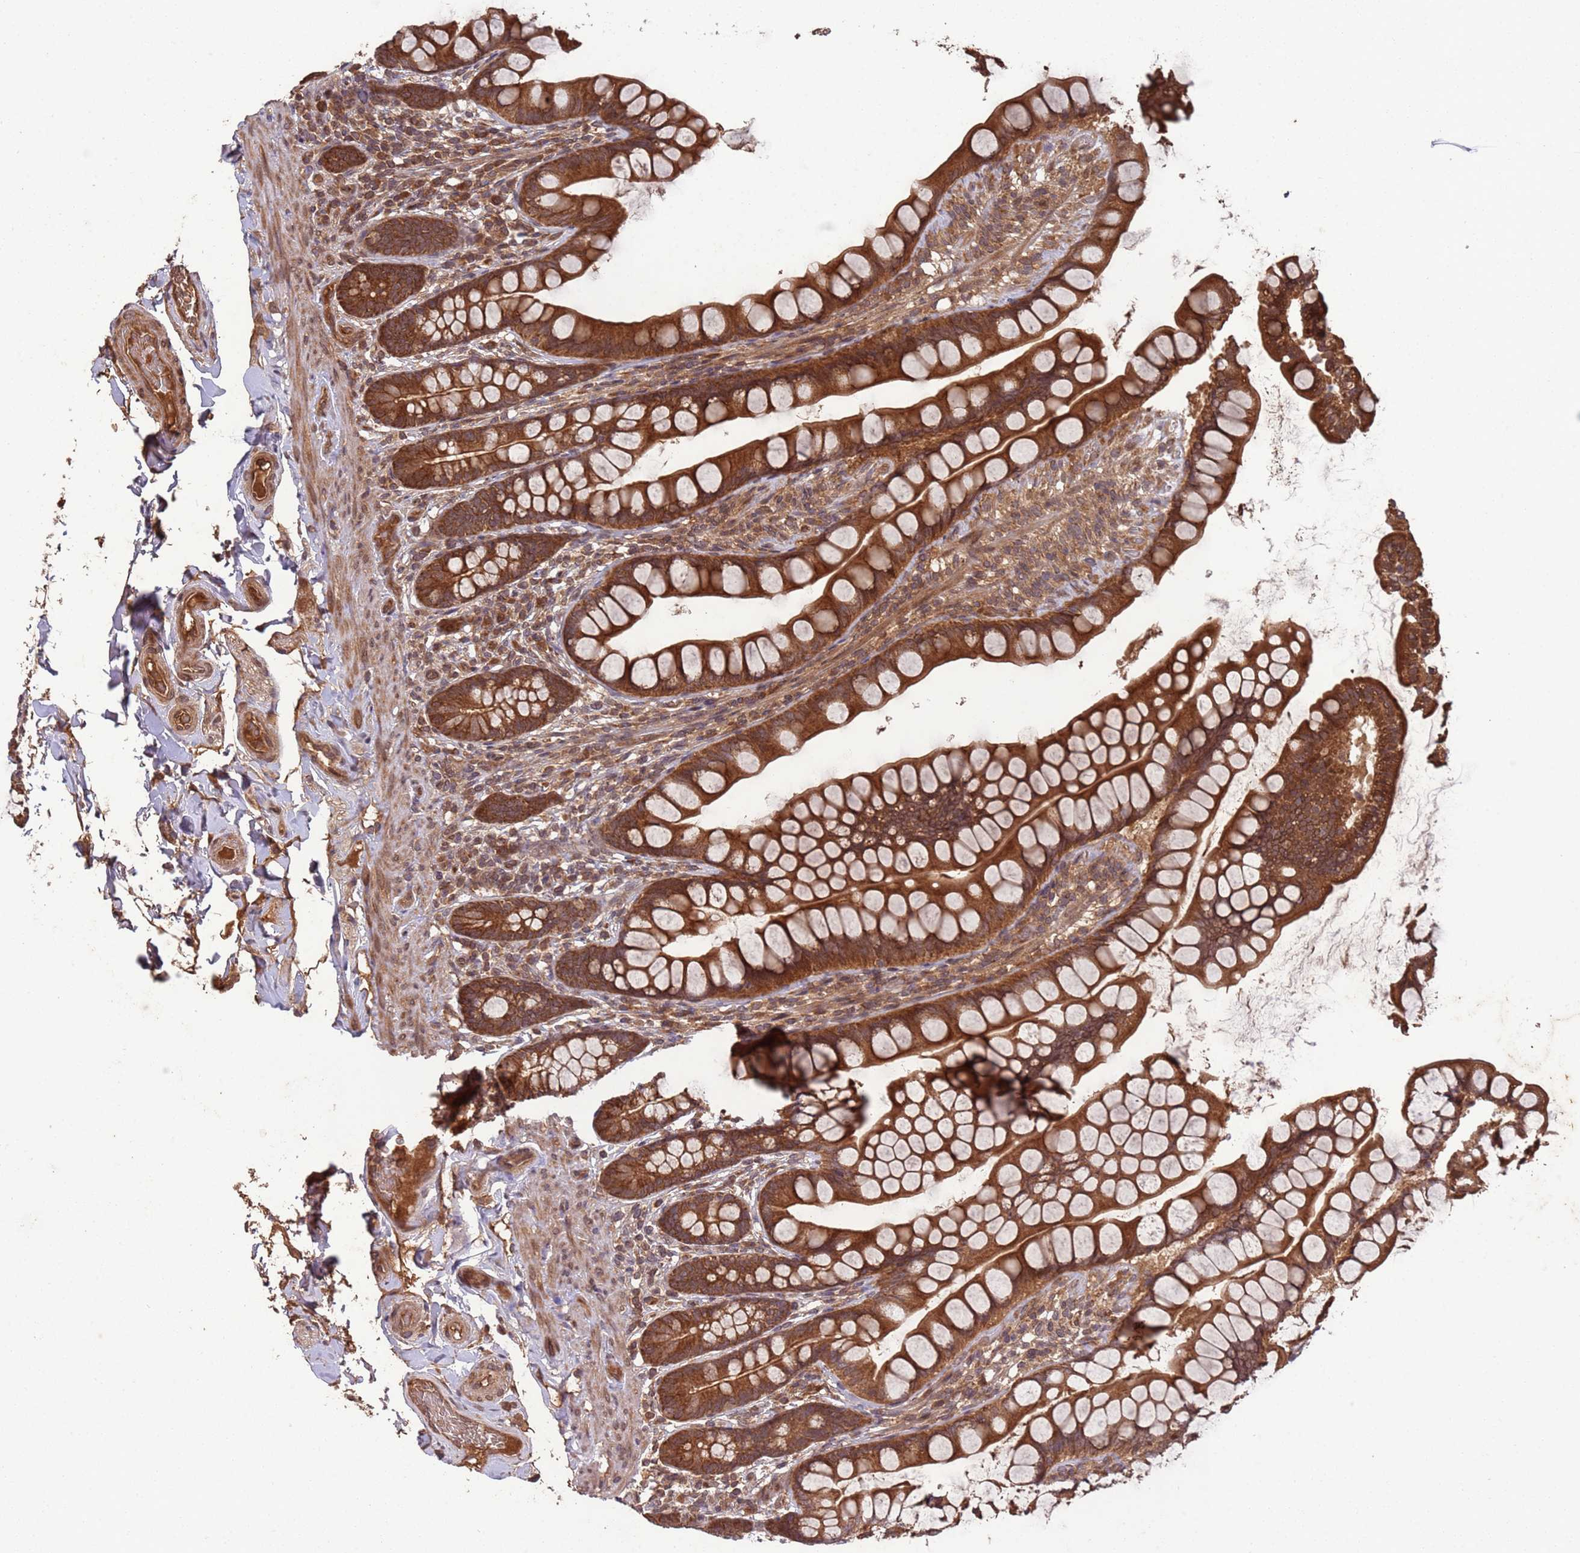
{"staining": {"intensity": "strong", "quantity": ">75%", "location": "cytoplasmic/membranous"}, "tissue": "small intestine", "cell_type": "Glandular cells", "image_type": "normal", "snomed": [{"axis": "morphology", "description": "Normal tissue, NOS"}, {"axis": "topography", "description": "Small intestine"}], "caption": "Protein expression by IHC demonstrates strong cytoplasmic/membranous expression in approximately >75% of glandular cells in benign small intestine. The protein is shown in brown color, while the nuclei are stained blue.", "gene": "ERI1", "patient": {"sex": "male", "age": 70}}